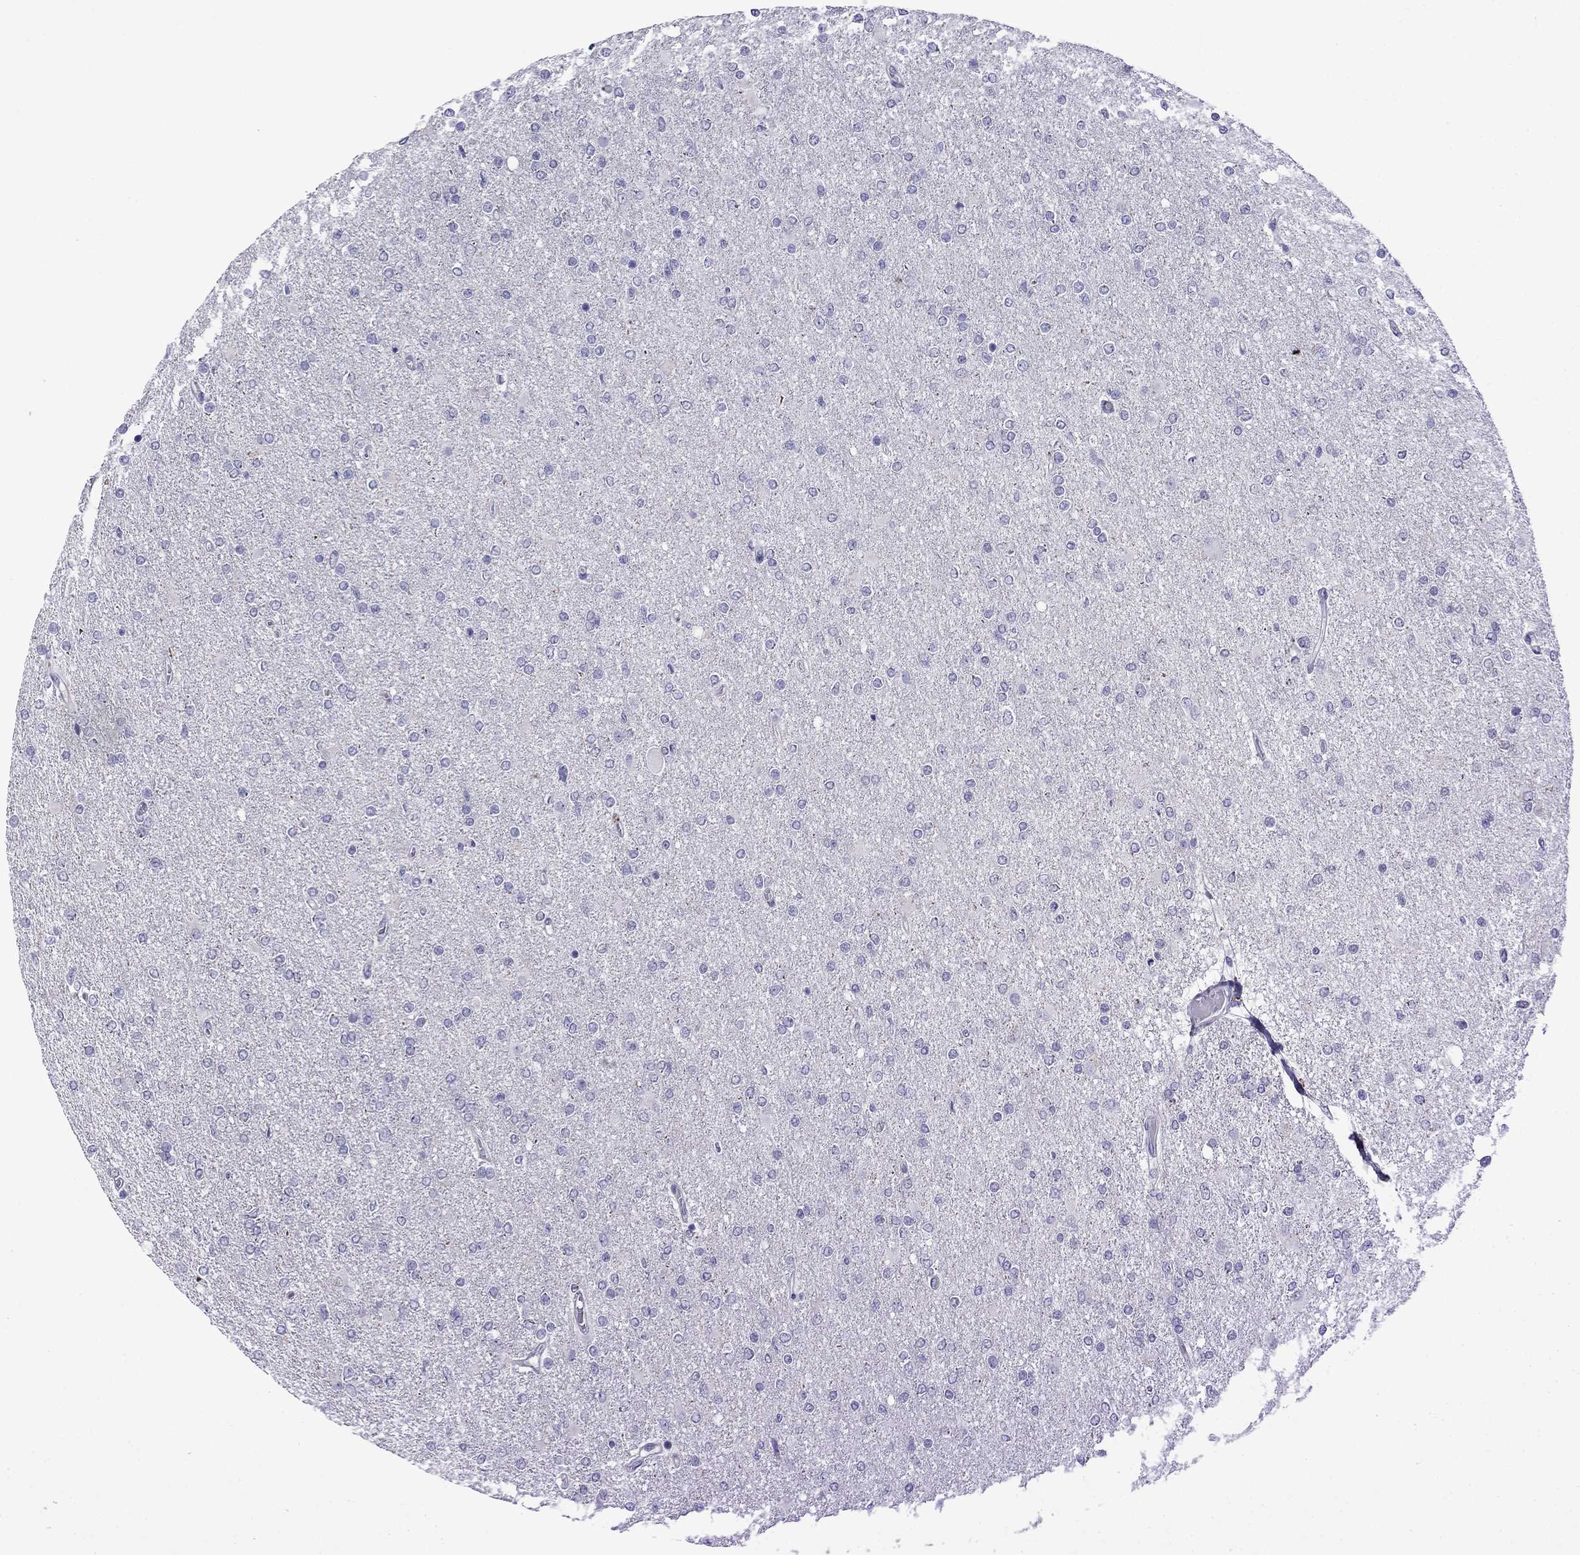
{"staining": {"intensity": "negative", "quantity": "none", "location": "none"}, "tissue": "glioma", "cell_type": "Tumor cells", "image_type": "cancer", "snomed": [{"axis": "morphology", "description": "Glioma, malignant, High grade"}, {"axis": "topography", "description": "Cerebral cortex"}], "caption": "This image is of glioma stained with IHC to label a protein in brown with the nuclei are counter-stained blue. There is no staining in tumor cells. Brightfield microscopy of immunohistochemistry (IHC) stained with DAB (brown) and hematoxylin (blue), captured at high magnification.", "gene": "STAR", "patient": {"sex": "male", "age": 70}}